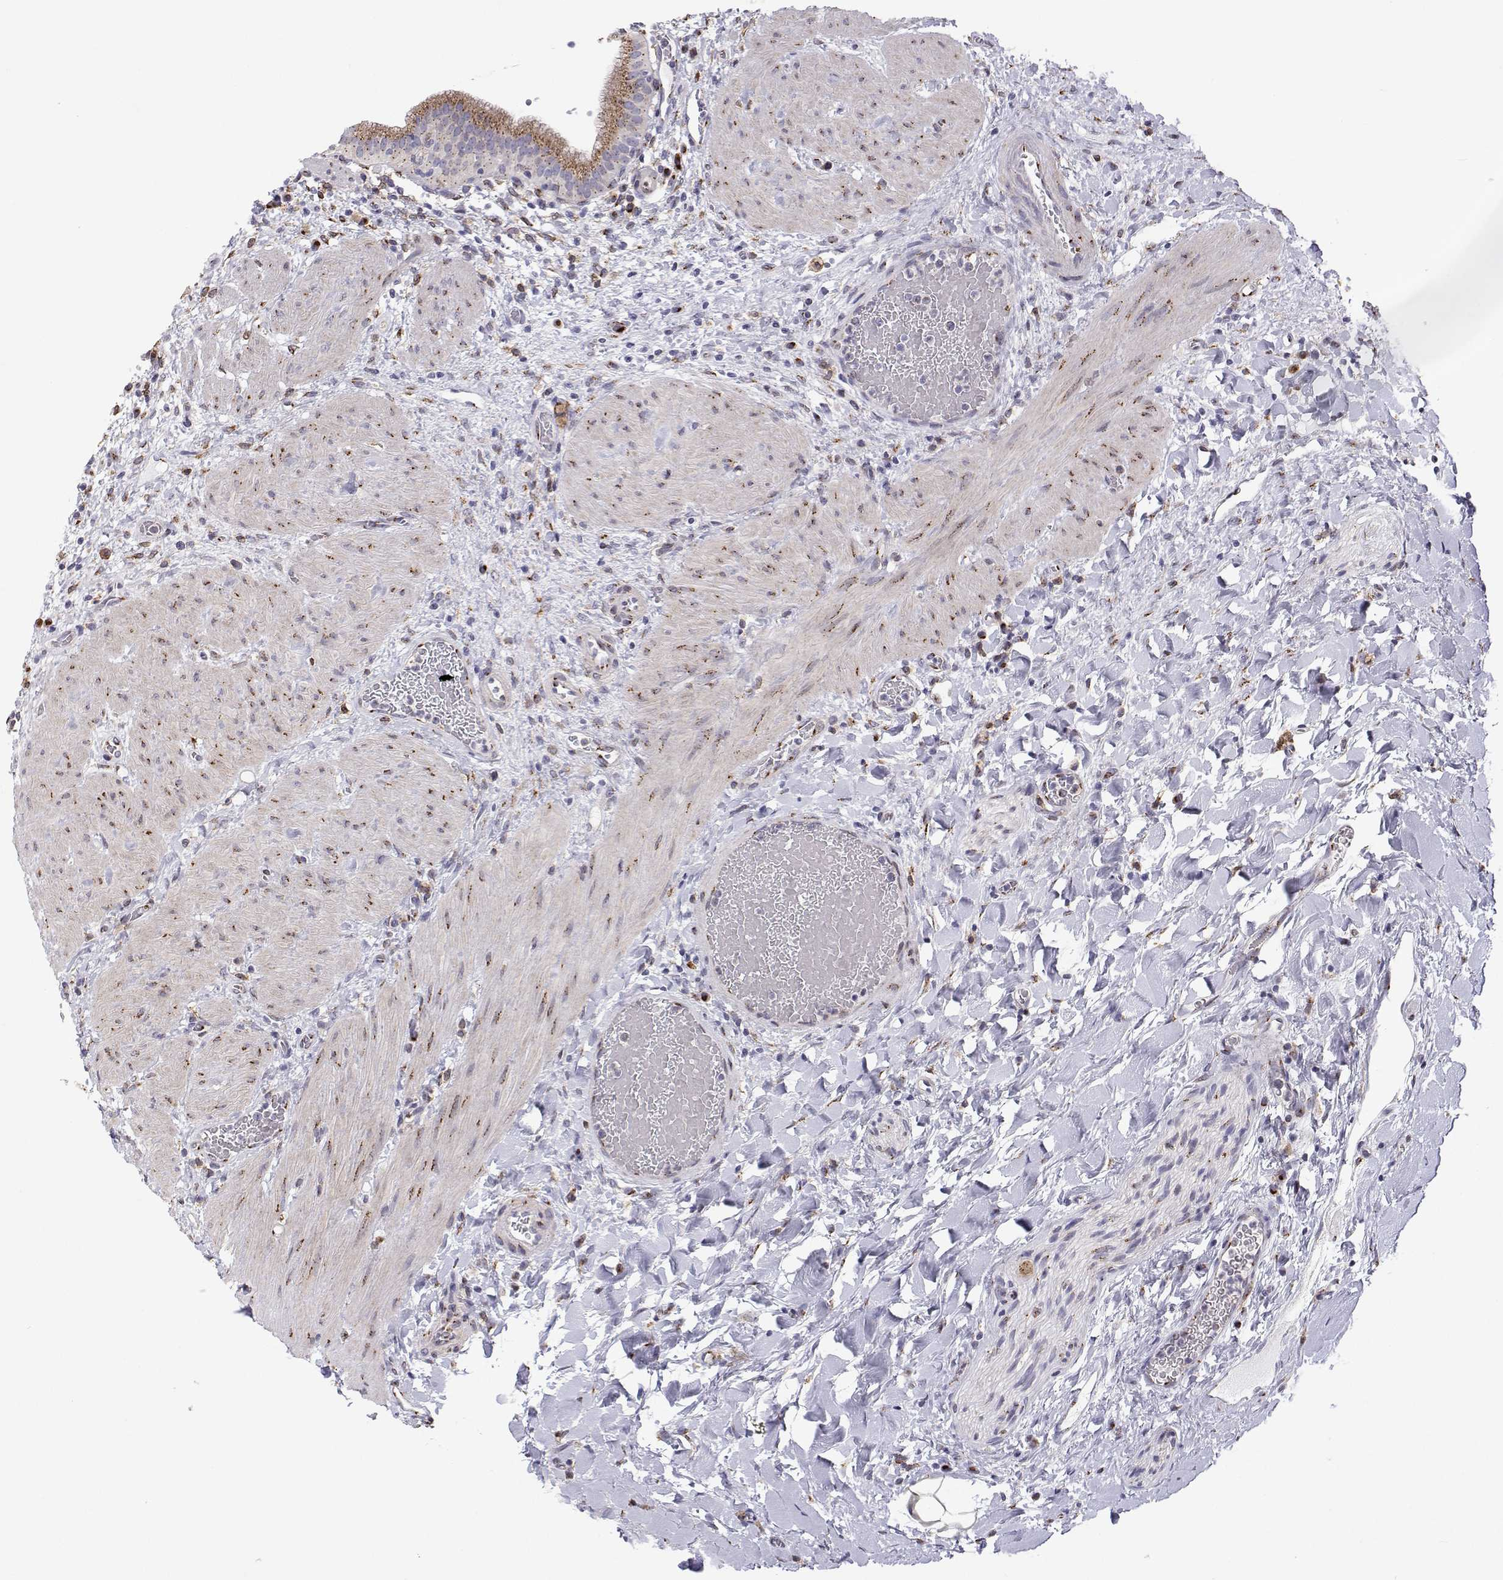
{"staining": {"intensity": "moderate", "quantity": ">75%", "location": "cytoplasmic/membranous"}, "tissue": "gallbladder", "cell_type": "Glandular cells", "image_type": "normal", "snomed": [{"axis": "morphology", "description": "Normal tissue, NOS"}, {"axis": "topography", "description": "Gallbladder"}], "caption": "Immunohistochemical staining of unremarkable human gallbladder displays >75% levels of moderate cytoplasmic/membranous protein expression in about >75% of glandular cells. The protein of interest is stained brown, and the nuclei are stained in blue (DAB (3,3'-diaminobenzidine) IHC with brightfield microscopy, high magnification).", "gene": "STARD13", "patient": {"sex": "male", "age": 26}}